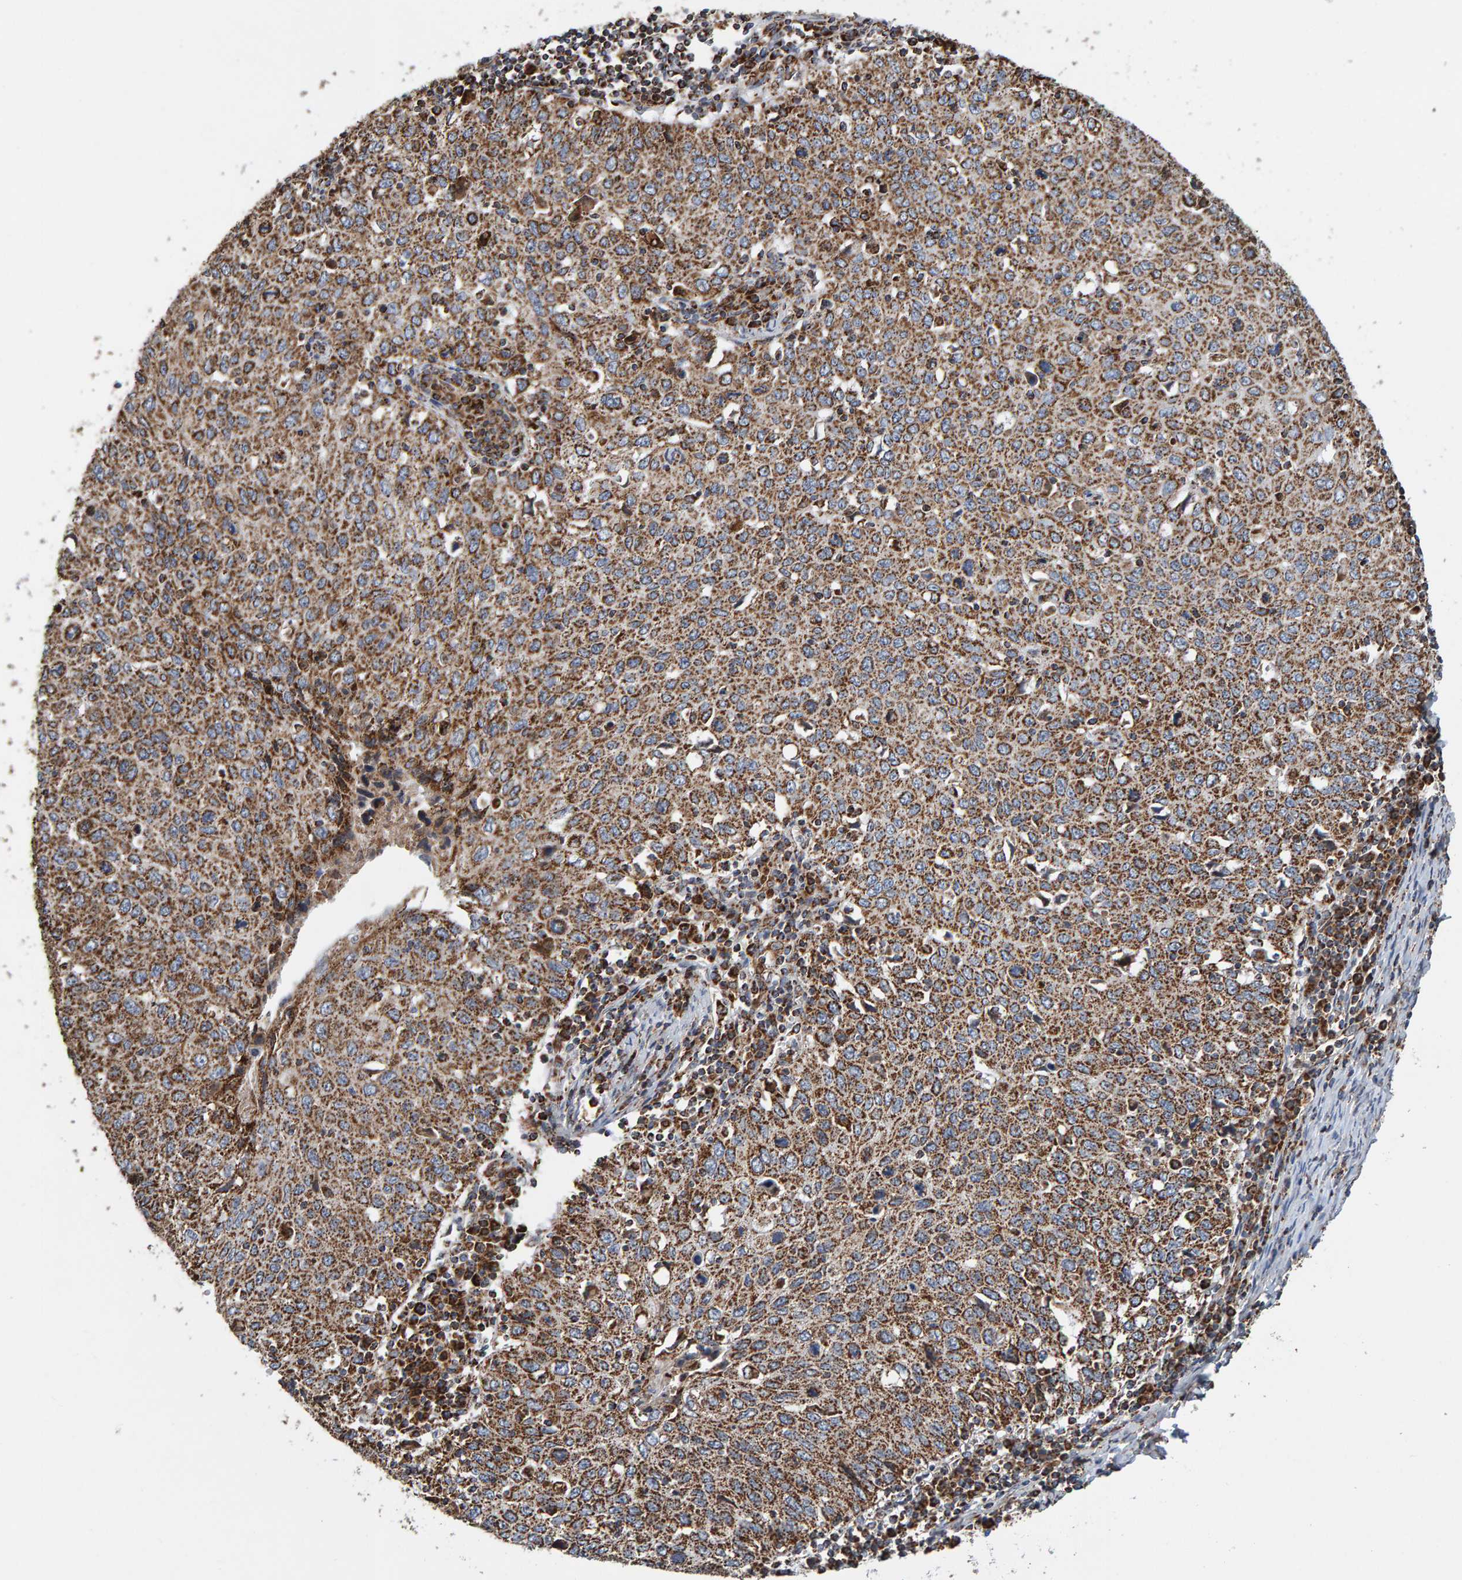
{"staining": {"intensity": "moderate", "quantity": ">75%", "location": "cytoplasmic/membranous"}, "tissue": "cervical cancer", "cell_type": "Tumor cells", "image_type": "cancer", "snomed": [{"axis": "morphology", "description": "Squamous cell carcinoma, NOS"}, {"axis": "topography", "description": "Cervix"}], "caption": "The immunohistochemical stain shows moderate cytoplasmic/membranous positivity in tumor cells of cervical cancer (squamous cell carcinoma) tissue.", "gene": "MRPL45", "patient": {"sex": "female", "age": 53}}